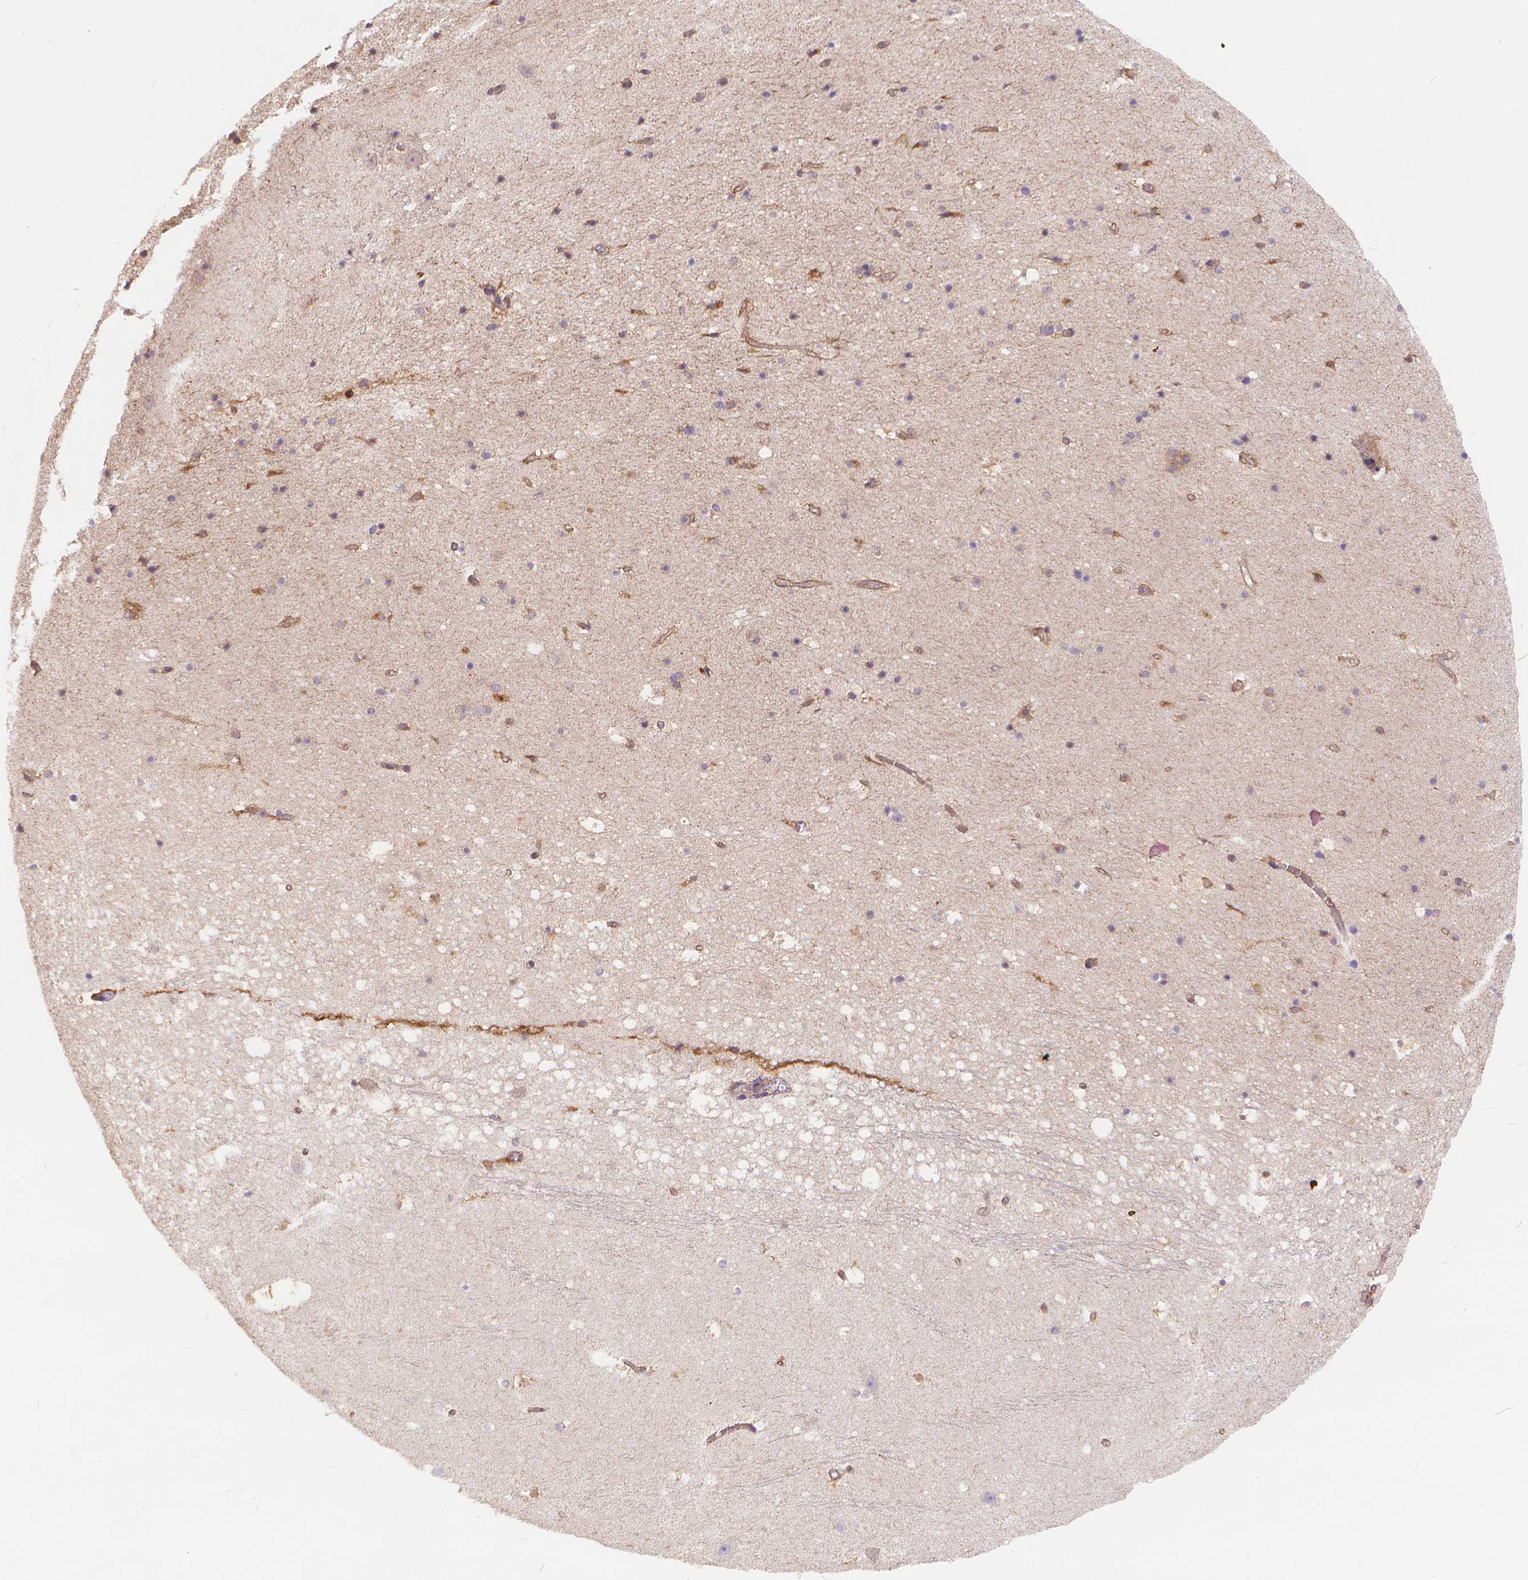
{"staining": {"intensity": "negative", "quantity": "none", "location": "none"}, "tissue": "hippocampus", "cell_type": "Glial cells", "image_type": "normal", "snomed": [{"axis": "morphology", "description": "Normal tissue, NOS"}, {"axis": "topography", "description": "Hippocampus"}], "caption": "Immunohistochemical staining of normal hippocampus reveals no significant expression in glial cells.", "gene": "ARAP1", "patient": {"sex": "male", "age": 26}}